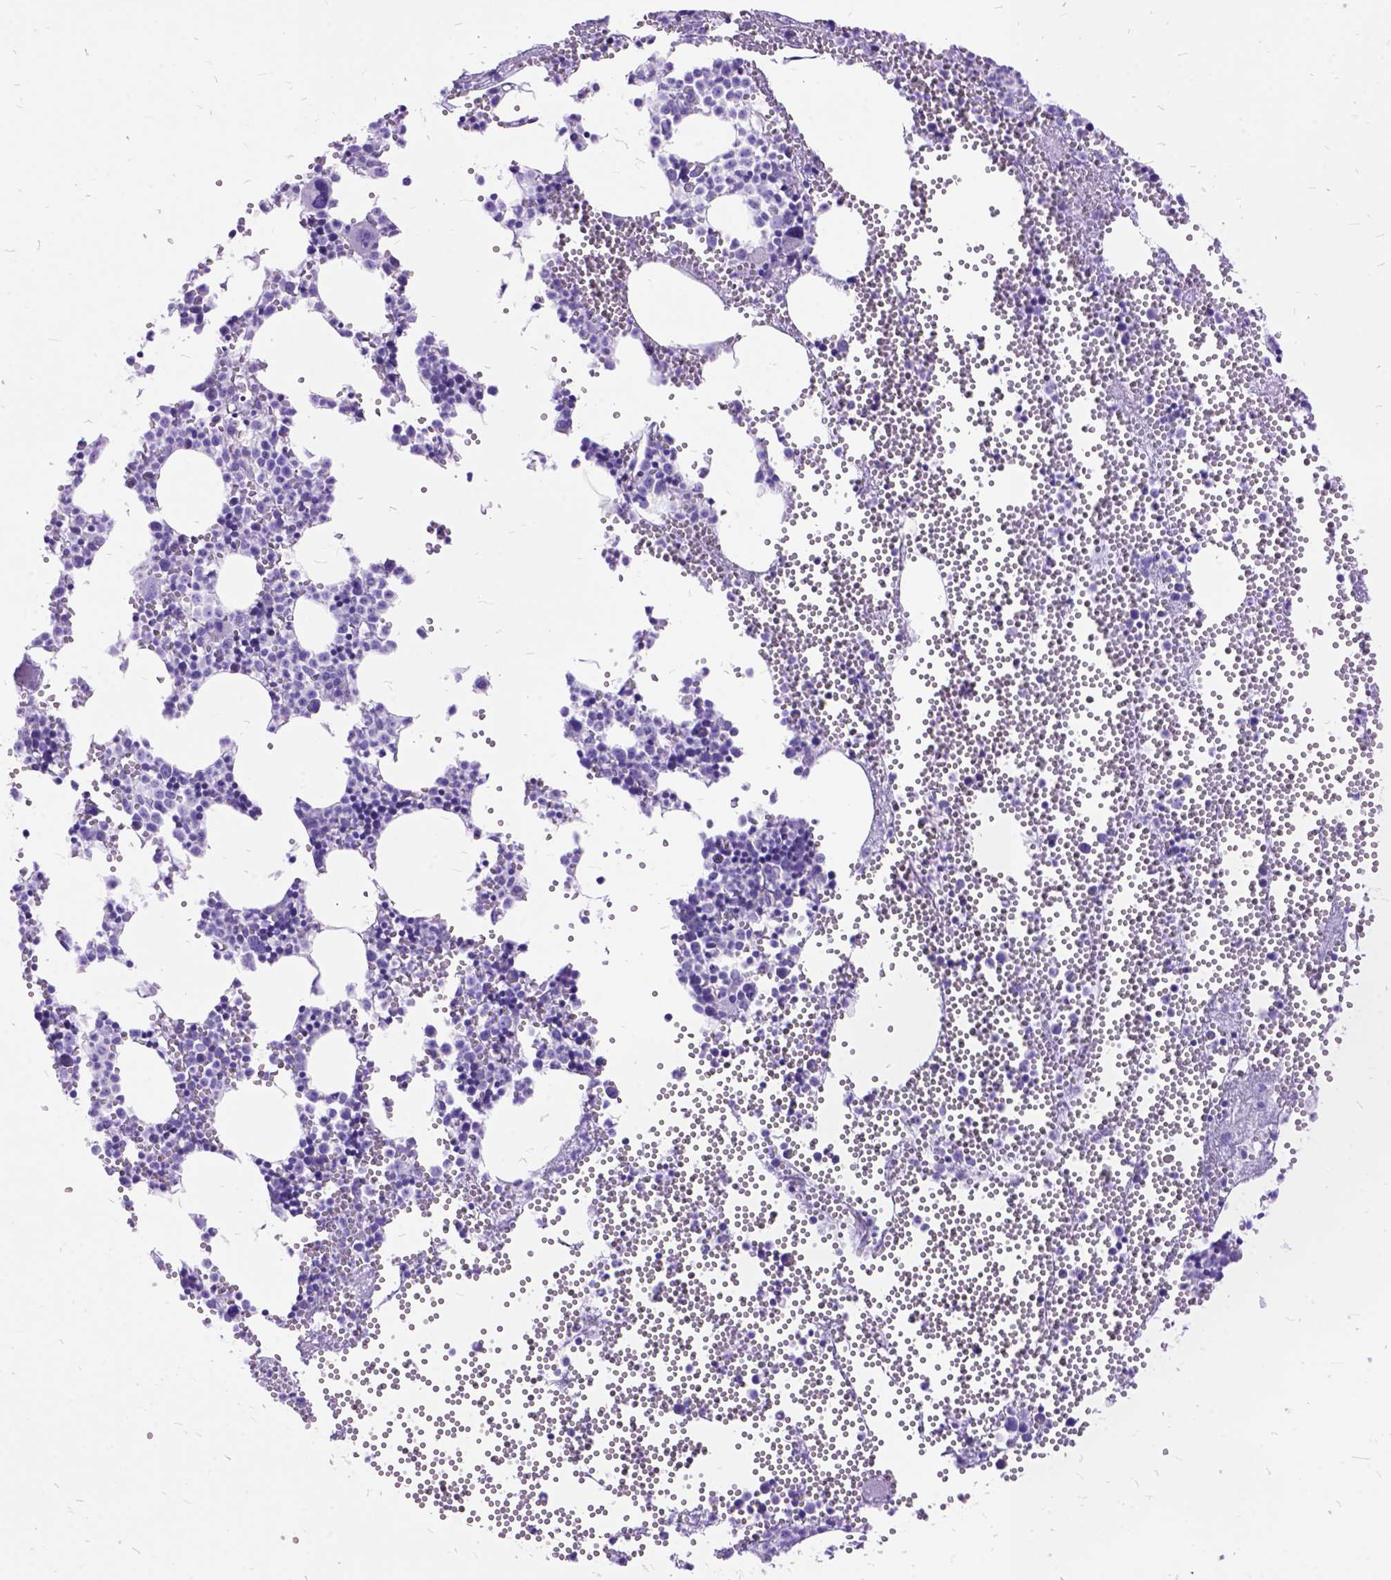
{"staining": {"intensity": "weak", "quantity": "<25%", "location": "cytoplasmic/membranous"}, "tissue": "bone marrow", "cell_type": "Hematopoietic cells", "image_type": "normal", "snomed": [{"axis": "morphology", "description": "Normal tissue, NOS"}, {"axis": "topography", "description": "Bone marrow"}], "caption": "Protein analysis of unremarkable bone marrow demonstrates no significant expression in hematopoietic cells.", "gene": "DNAH2", "patient": {"sex": "male", "age": 89}}